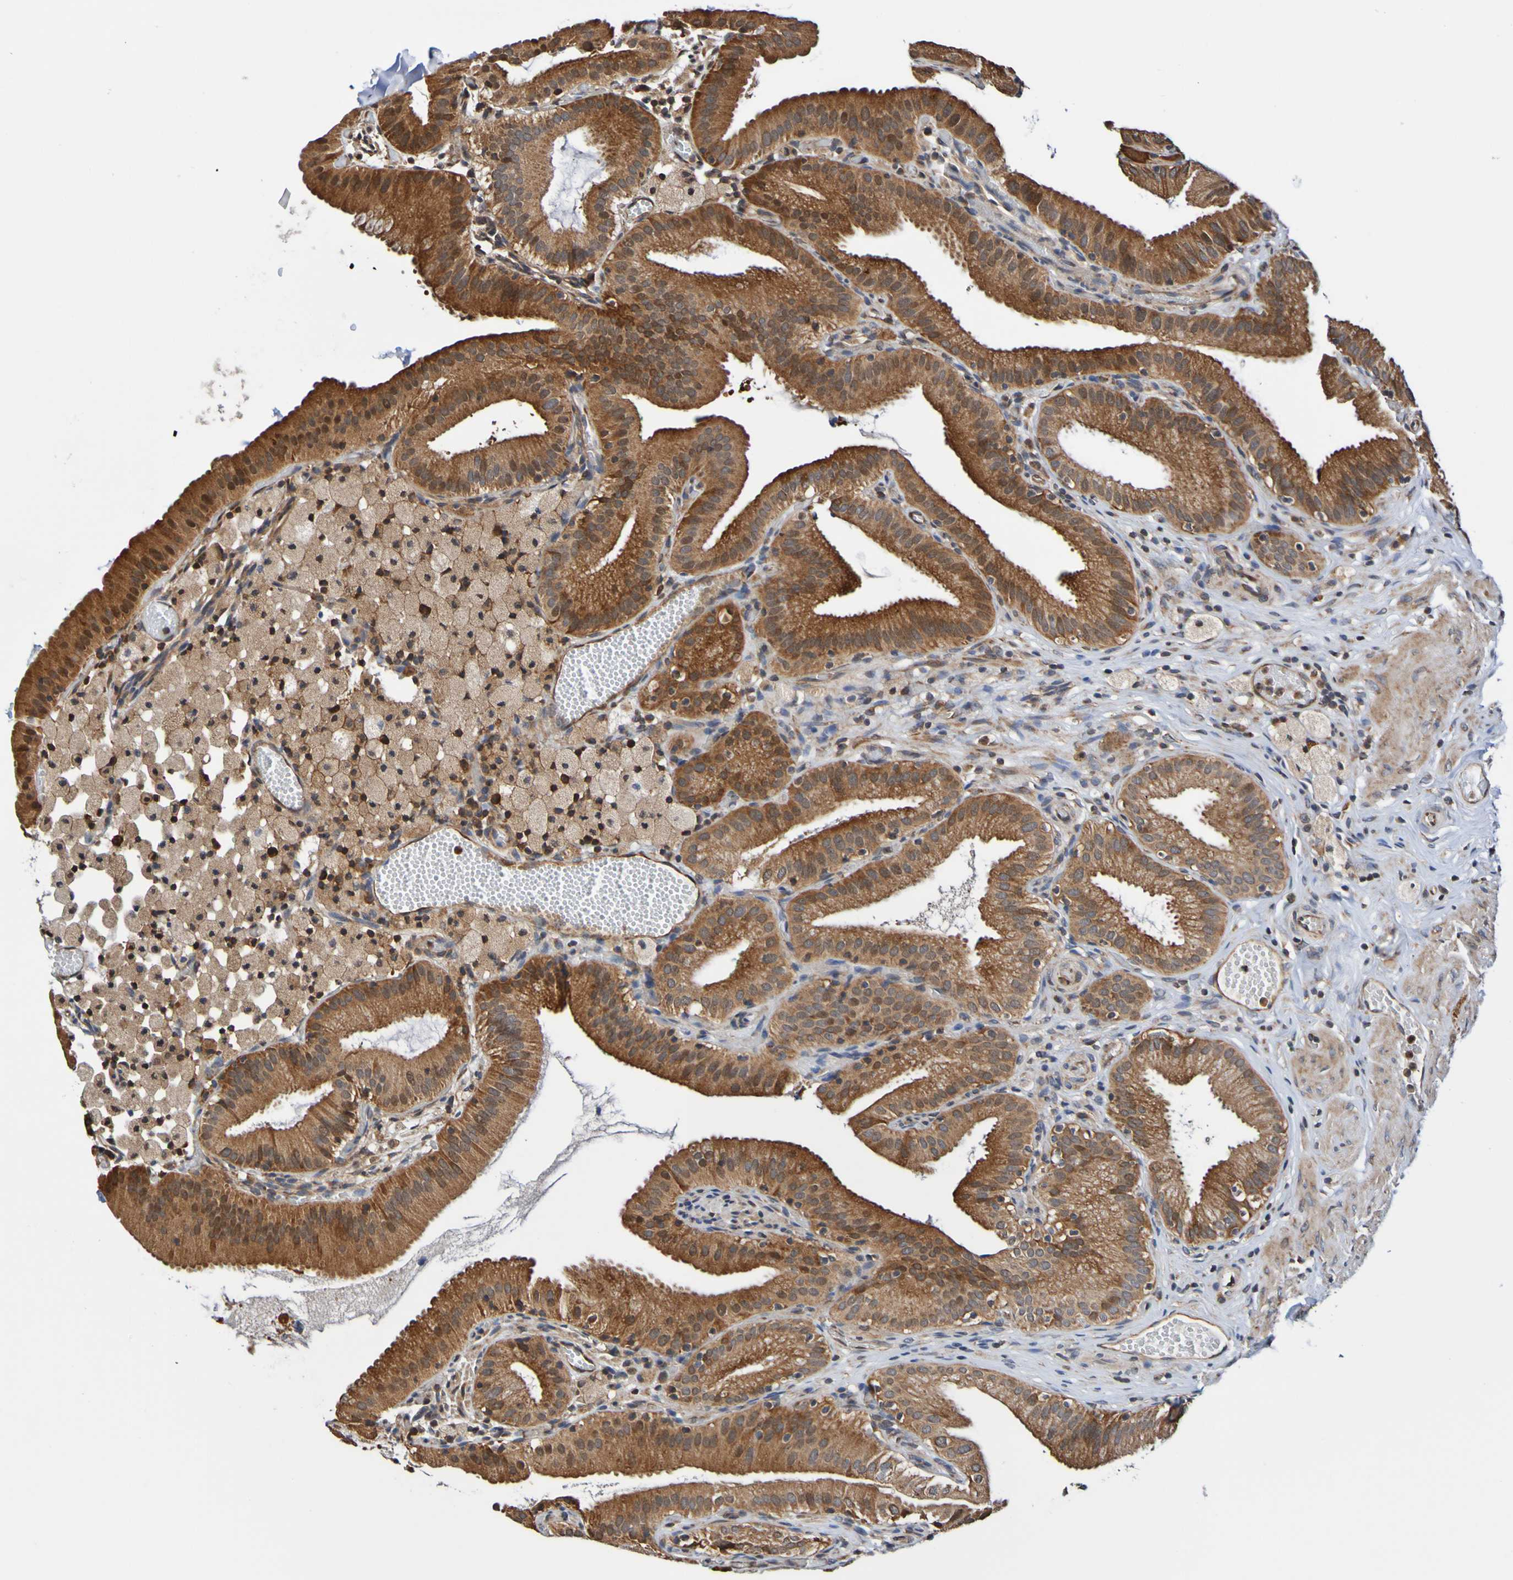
{"staining": {"intensity": "strong", "quantity": ">75%", "location": "cytoplasmic/membranous"}, "tissue": "gallbladder", "cell_type": "Glandular cells", "image_type": "normal", "snomed": [{"axis": "morphology", "description": "Normal tissue, NOS"}, {"axis": "topography", "description": "Gallbladder"}], "caption": "Glandular cells display strong cytoplasmic/membranous positivity in approximately >75% of cells in normal gallbladder.", "gene": "AXIN1", "patient": {"sex": "male", "age": 54}}